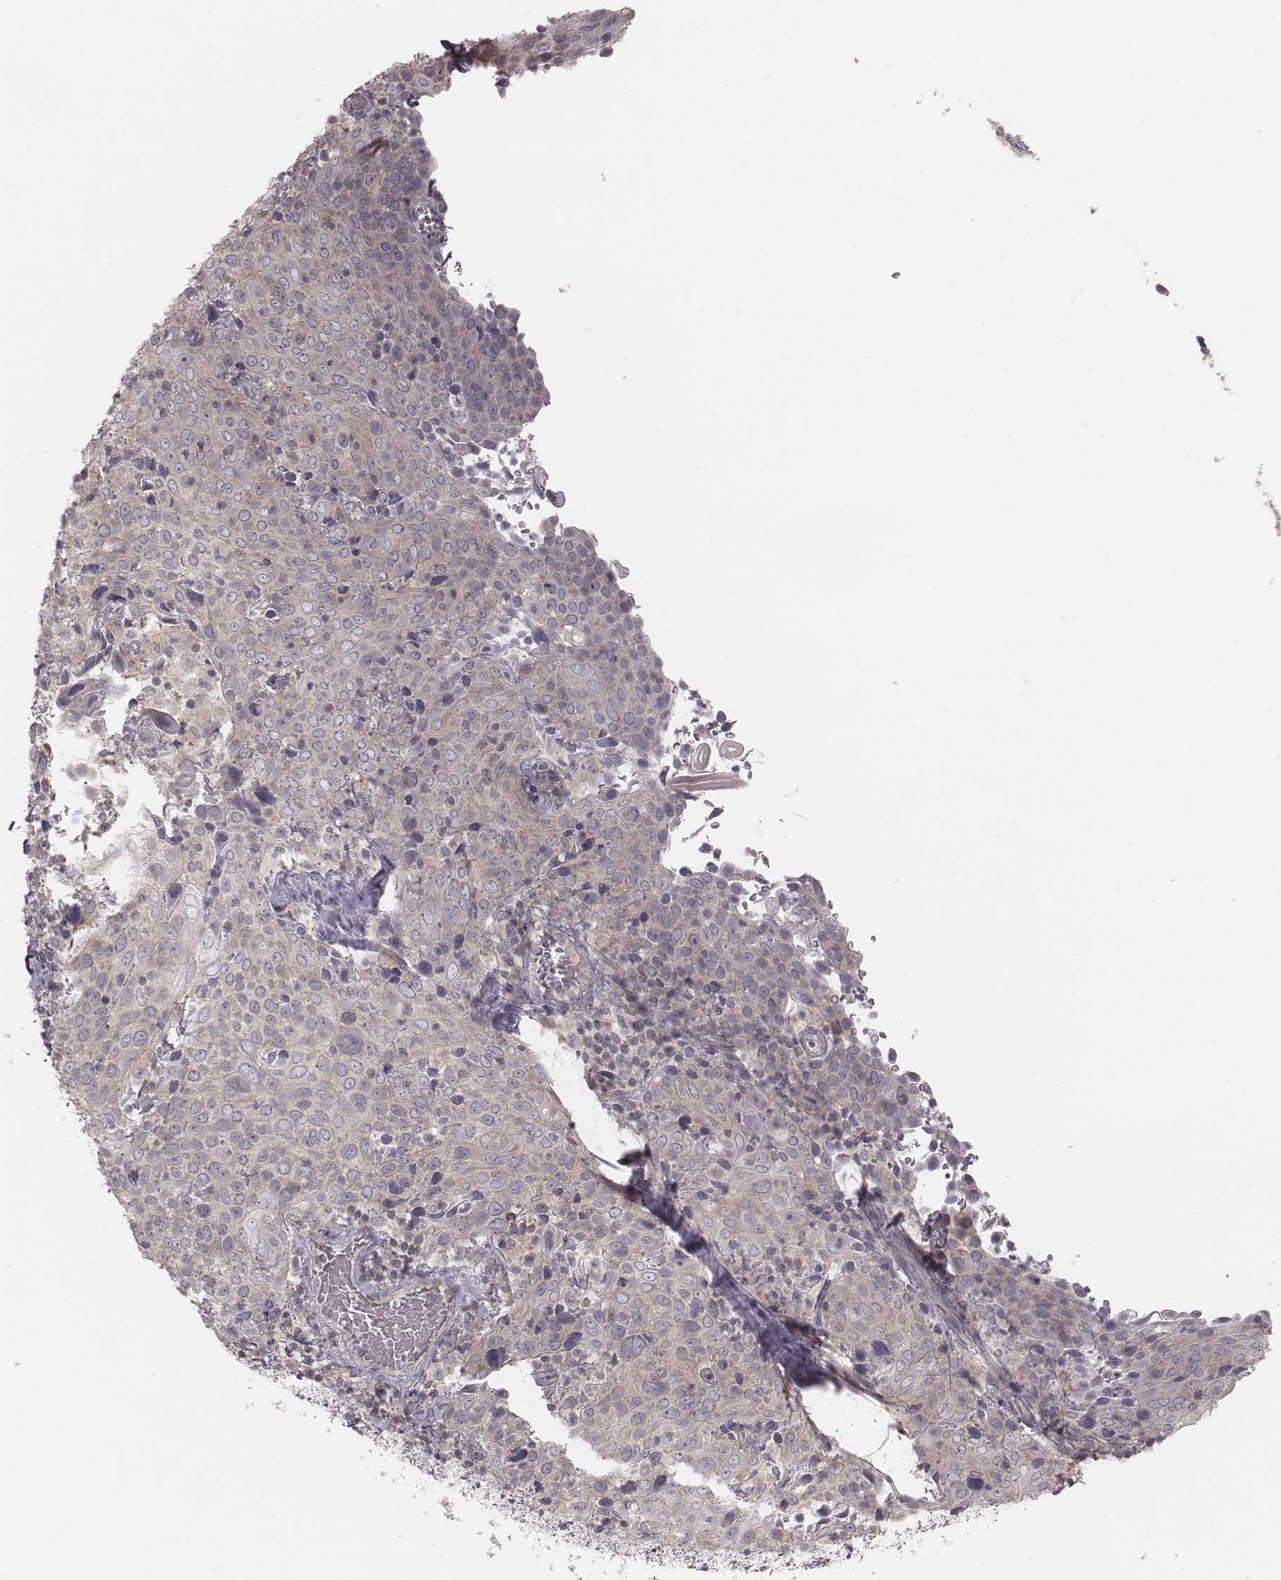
{"staining": {"intensity": "weak", "quantity": ">75%", "location": "cytoplasmic/membranous"}, "tissue": "cervical cancer", "cell_type": "Tumor cells", "image_type": "cancer", "snomed": [{"axis": "morphology", "description": "Squamous cell carcinoma, NOS"}, {"axis": "topography", "description": "Cervix"}], "caption": "Tumor cells display weak cytoplasmic/membranous expression in about >75% of cells in cervical cancer (squamous cell carcinoma).", "gene": "TDRD5", "patient": {"sex": "female", "age": 61}}